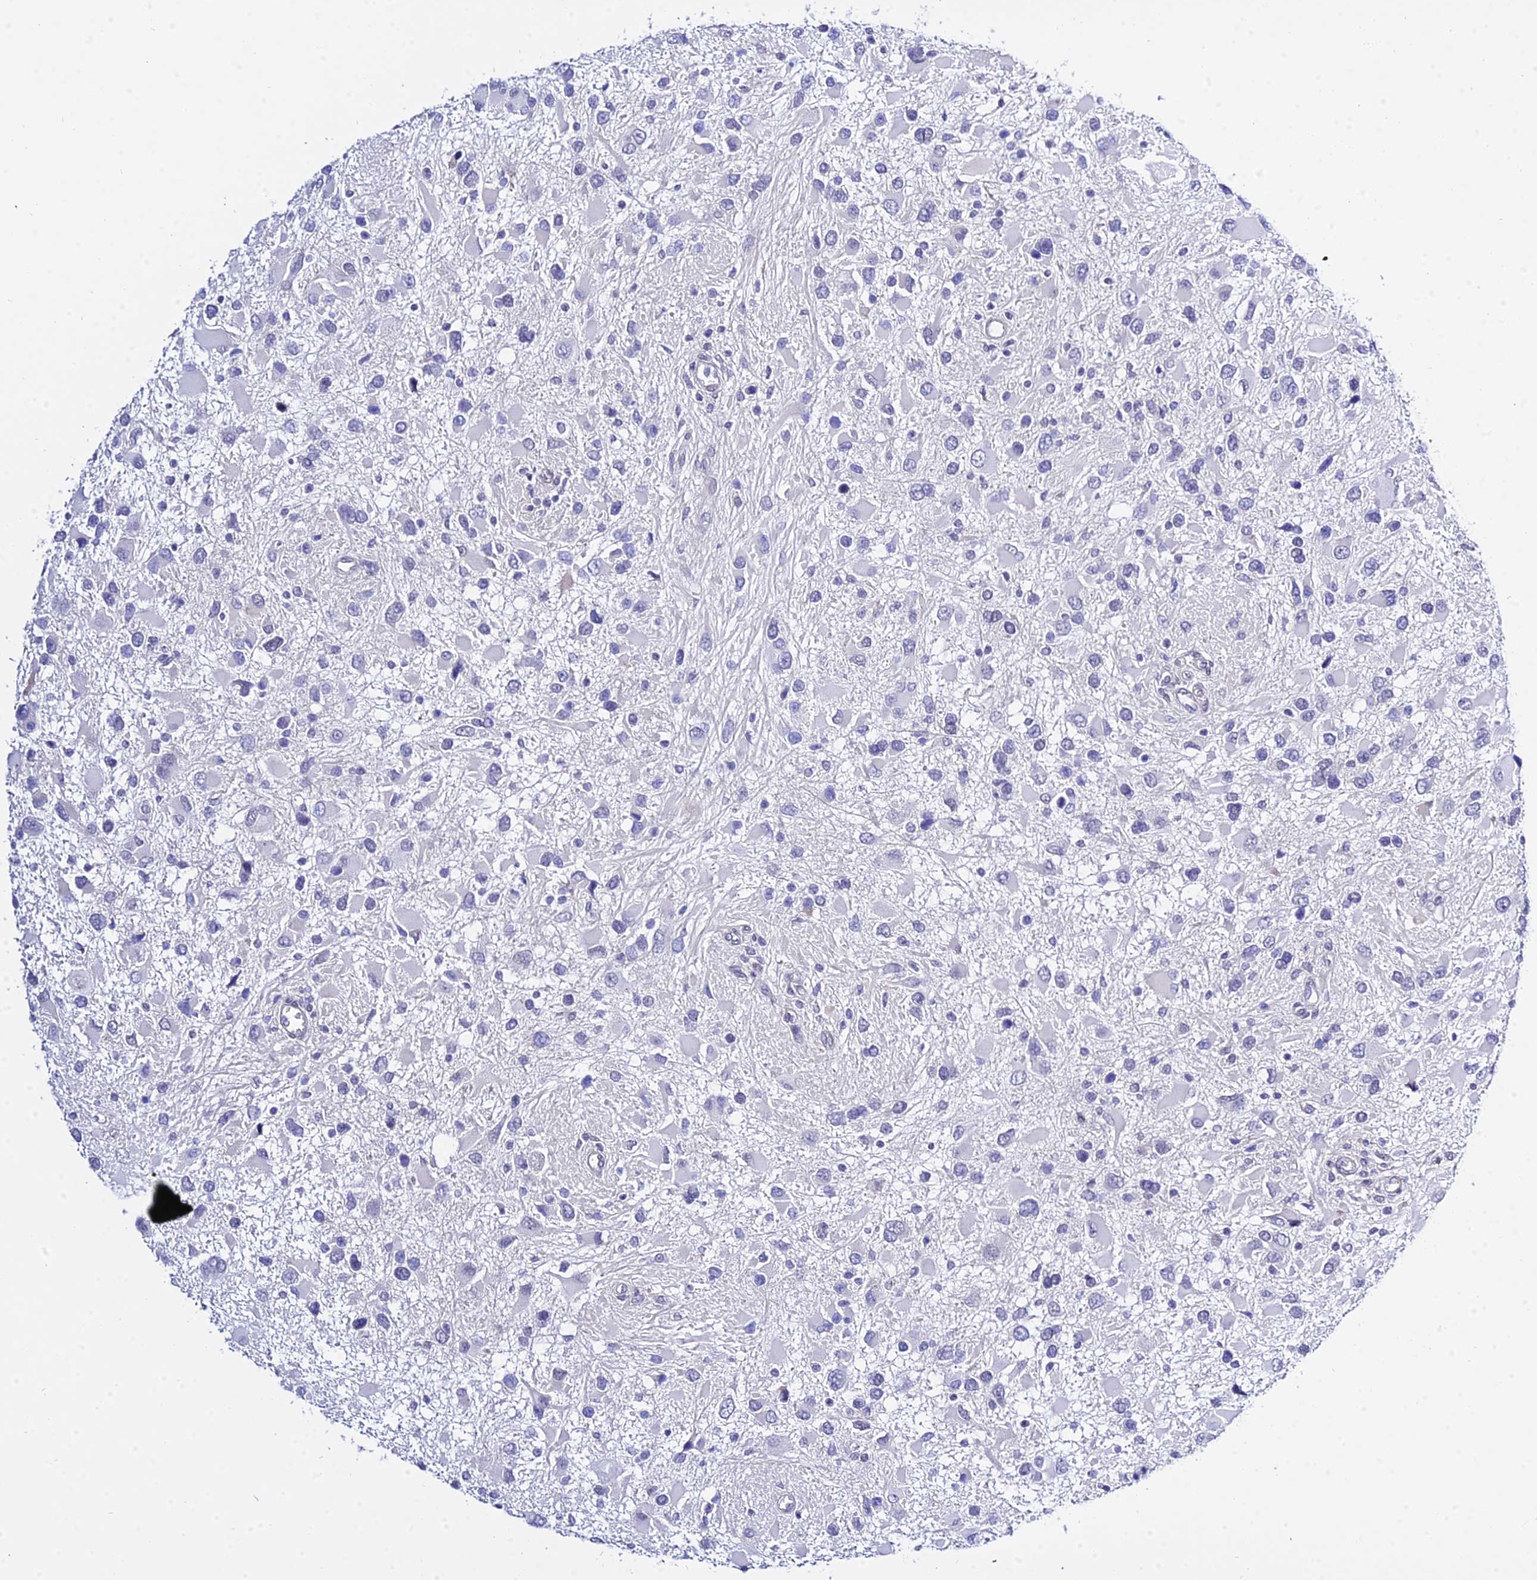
{"staining": {"intensity": "negative", "quantity": "none", "location": "none"}, "tissue": "glioma", "cell_type": "Tumor cells", "image_type": "cancer", "snomed": [{"axis": "morphology", "description": "Glioma, malignant, High grade"}, {"axis": "topography", "description": "Brain"}], "caption": "There is no significant positivity in tumor cells of high-grade glioma (malignant).", "gene": "ZNF628", "patient": {"sex": "male", "age": 53}}